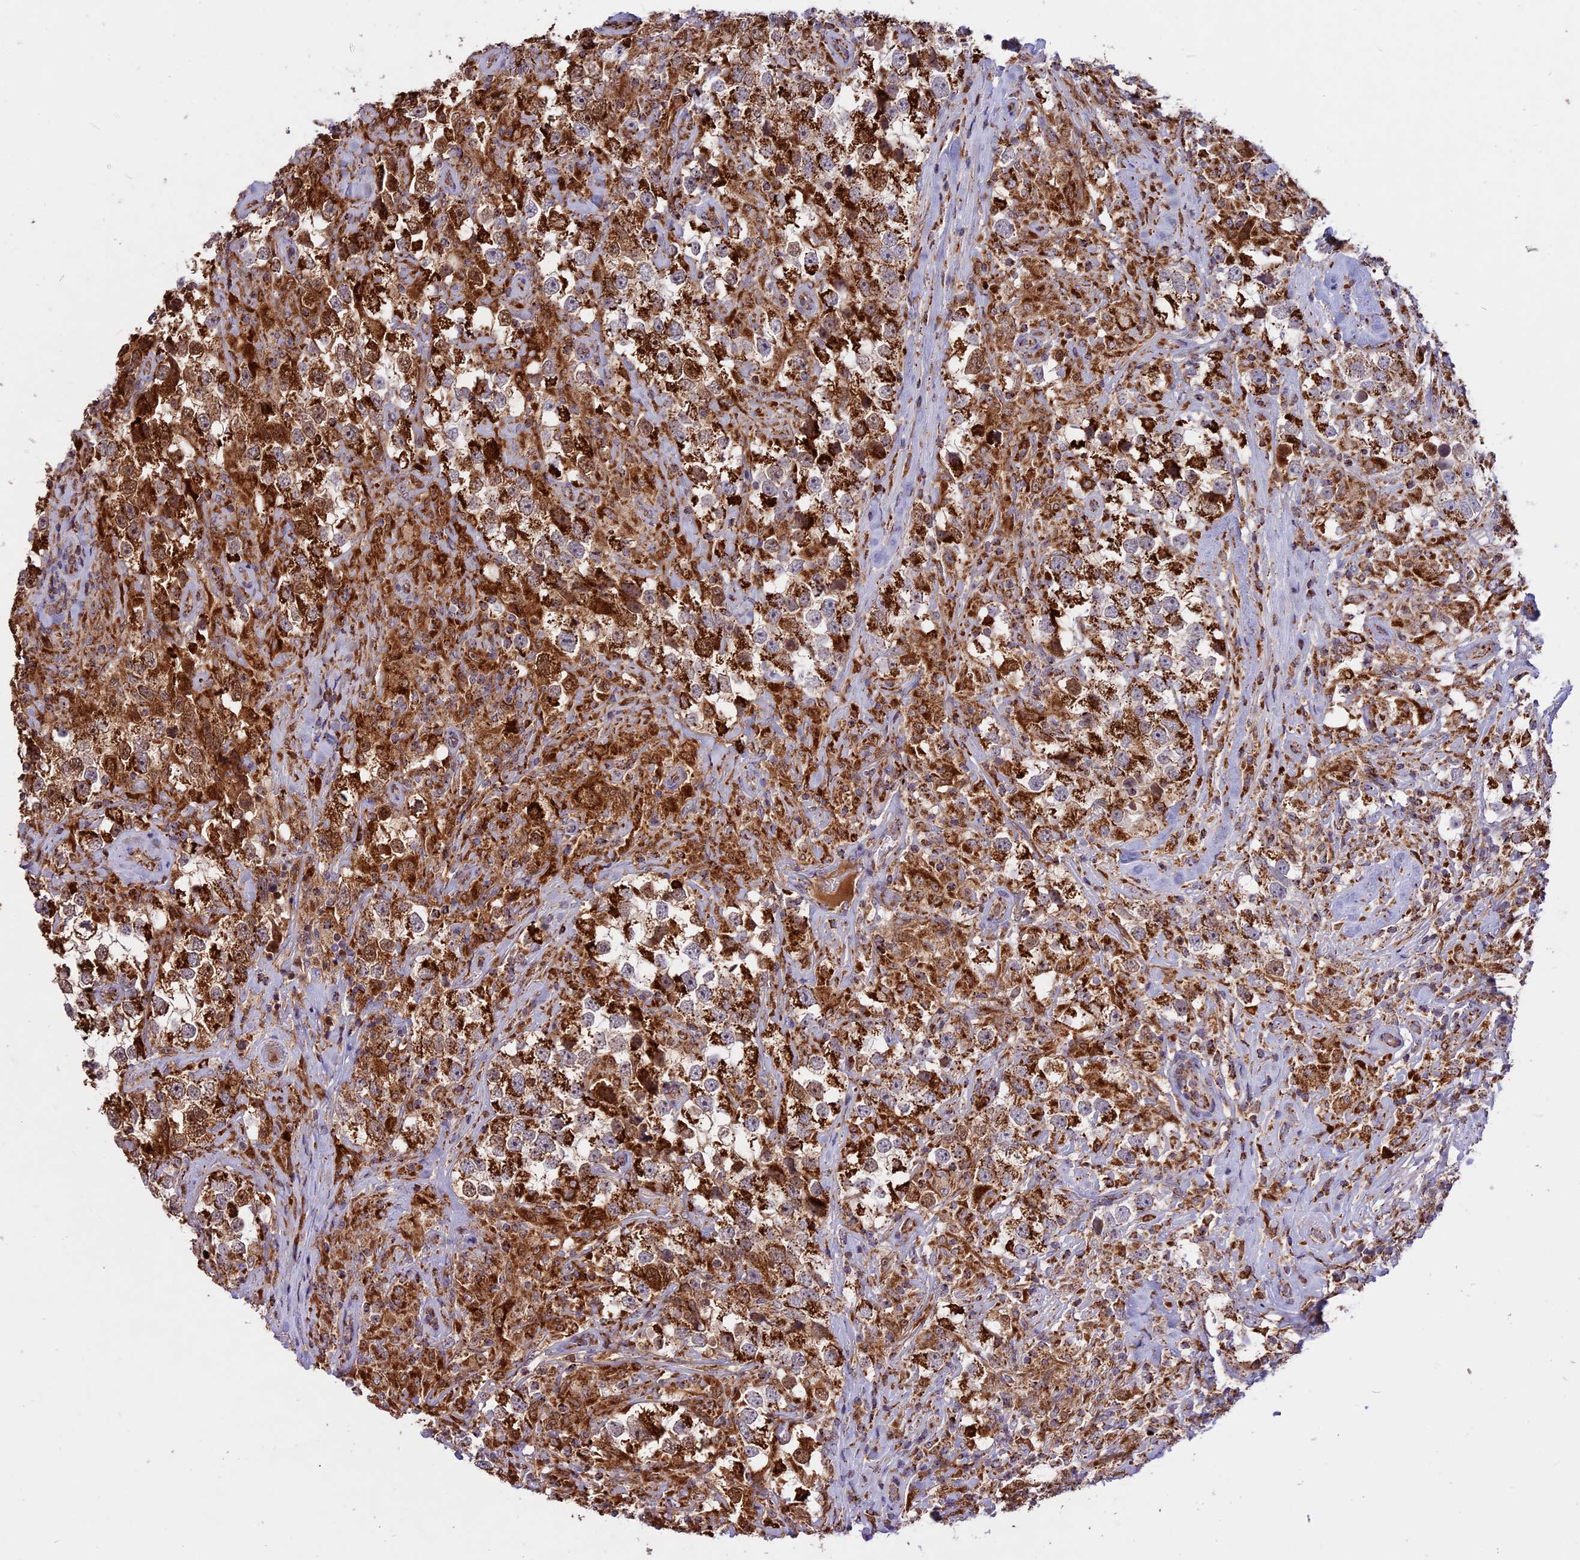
{"staining": {"intensity": "strong", "quantity": ">75%", "location": "cytoplasmic/membranous,nuclear"}, "tissue": "testis cancer", "cell_type": "Tumor cells", "image_type": "cancer", "snomed": [{"axis": "morphology", "description": "Seminoma, NOS"}, {"axis": "topography", "description": "Testis"}], "caption": "Protein expression analysis of human testis cancer (seminoma) reveals strong cytoplasmic/membranous and nuclear positivity in approximately >75% of tumor cells.", "gene": "COX17", "patient": {"sex": "male", "age": 46}}